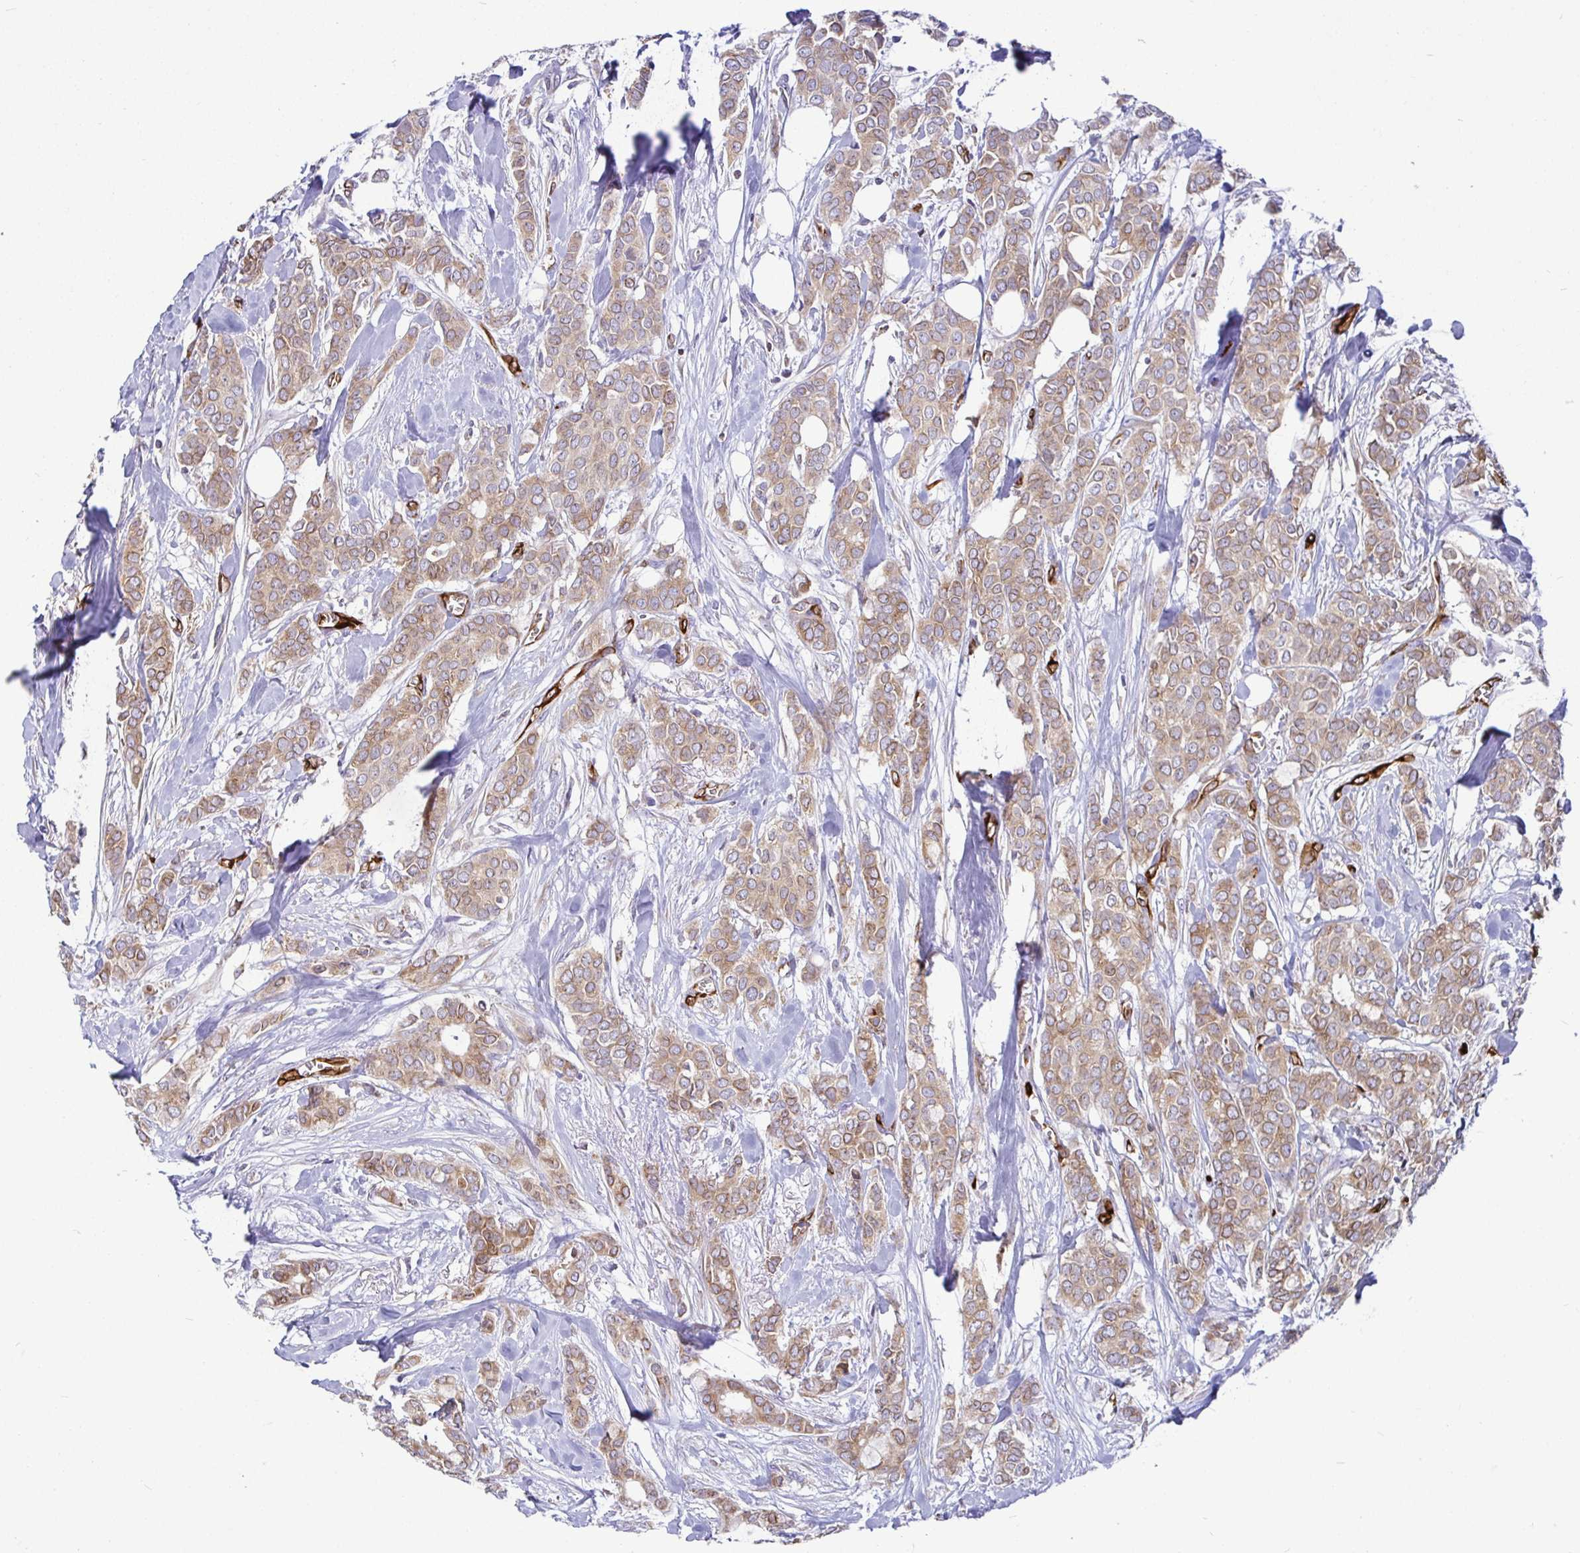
{"staining": {"intensity": "moderate", "quantity": ">75%", "location": "cytoplasmic/membranous"}, "tissue": "breast cancer", "cell_type": "Tumor cells", "image_type": "cancer", "snomed": [{"axis": "morphology", "description": "Duct carcinoma"}, {"axis": "topography", "description": "Breast"}], "caption": "The immunohistochemical stain shows moderate cytoplasmic/membranous positivity in tumor cells of infiltrating ductal carcinoma (breast) tissue.", "gene": "TP53I11", "patient": {"sex": "female", "age": 84}}